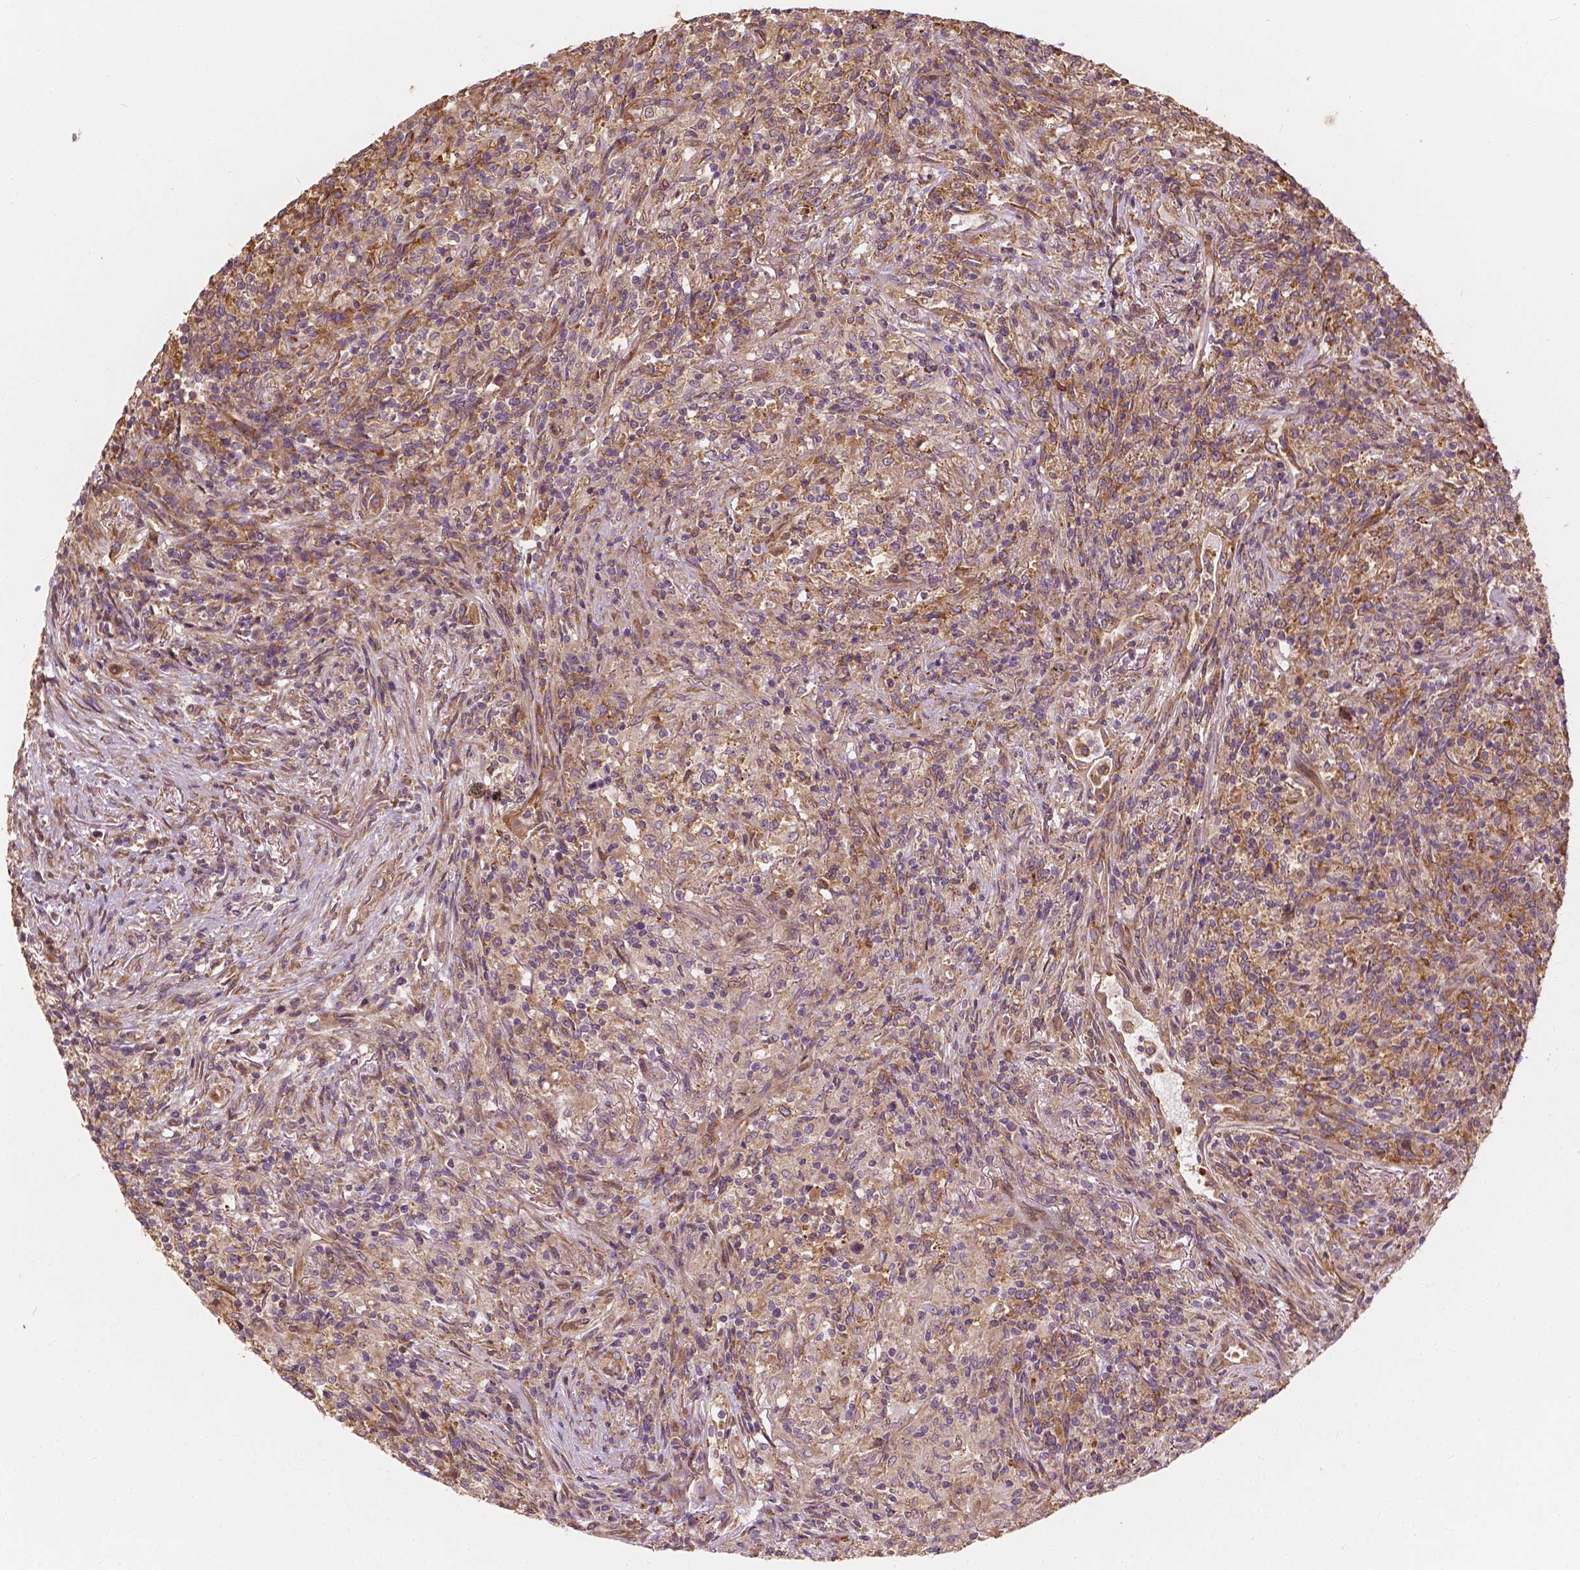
{"staining": {"intensity": "weak", "quantity": ">75%", "location": "cytoplasmic/membranous"}, "tissue": "lymphoma", "cell_type": "Tumor cells", "image_type": "cancer", "snomed": [{"axis": "morphology", "description": "Malignant lymphoma, non-Hodgkin's type, High grade"}, {"axis": "topography", "description": "Lung"}], "caption": "Immunohistochemical staining of lymphoma exhibits low levels of weak cytoplasmic/membranous staining in approximately >75% of tumor cells.", "gene": "G3BP1", "patient": {"sex": "male", "age": 79}}